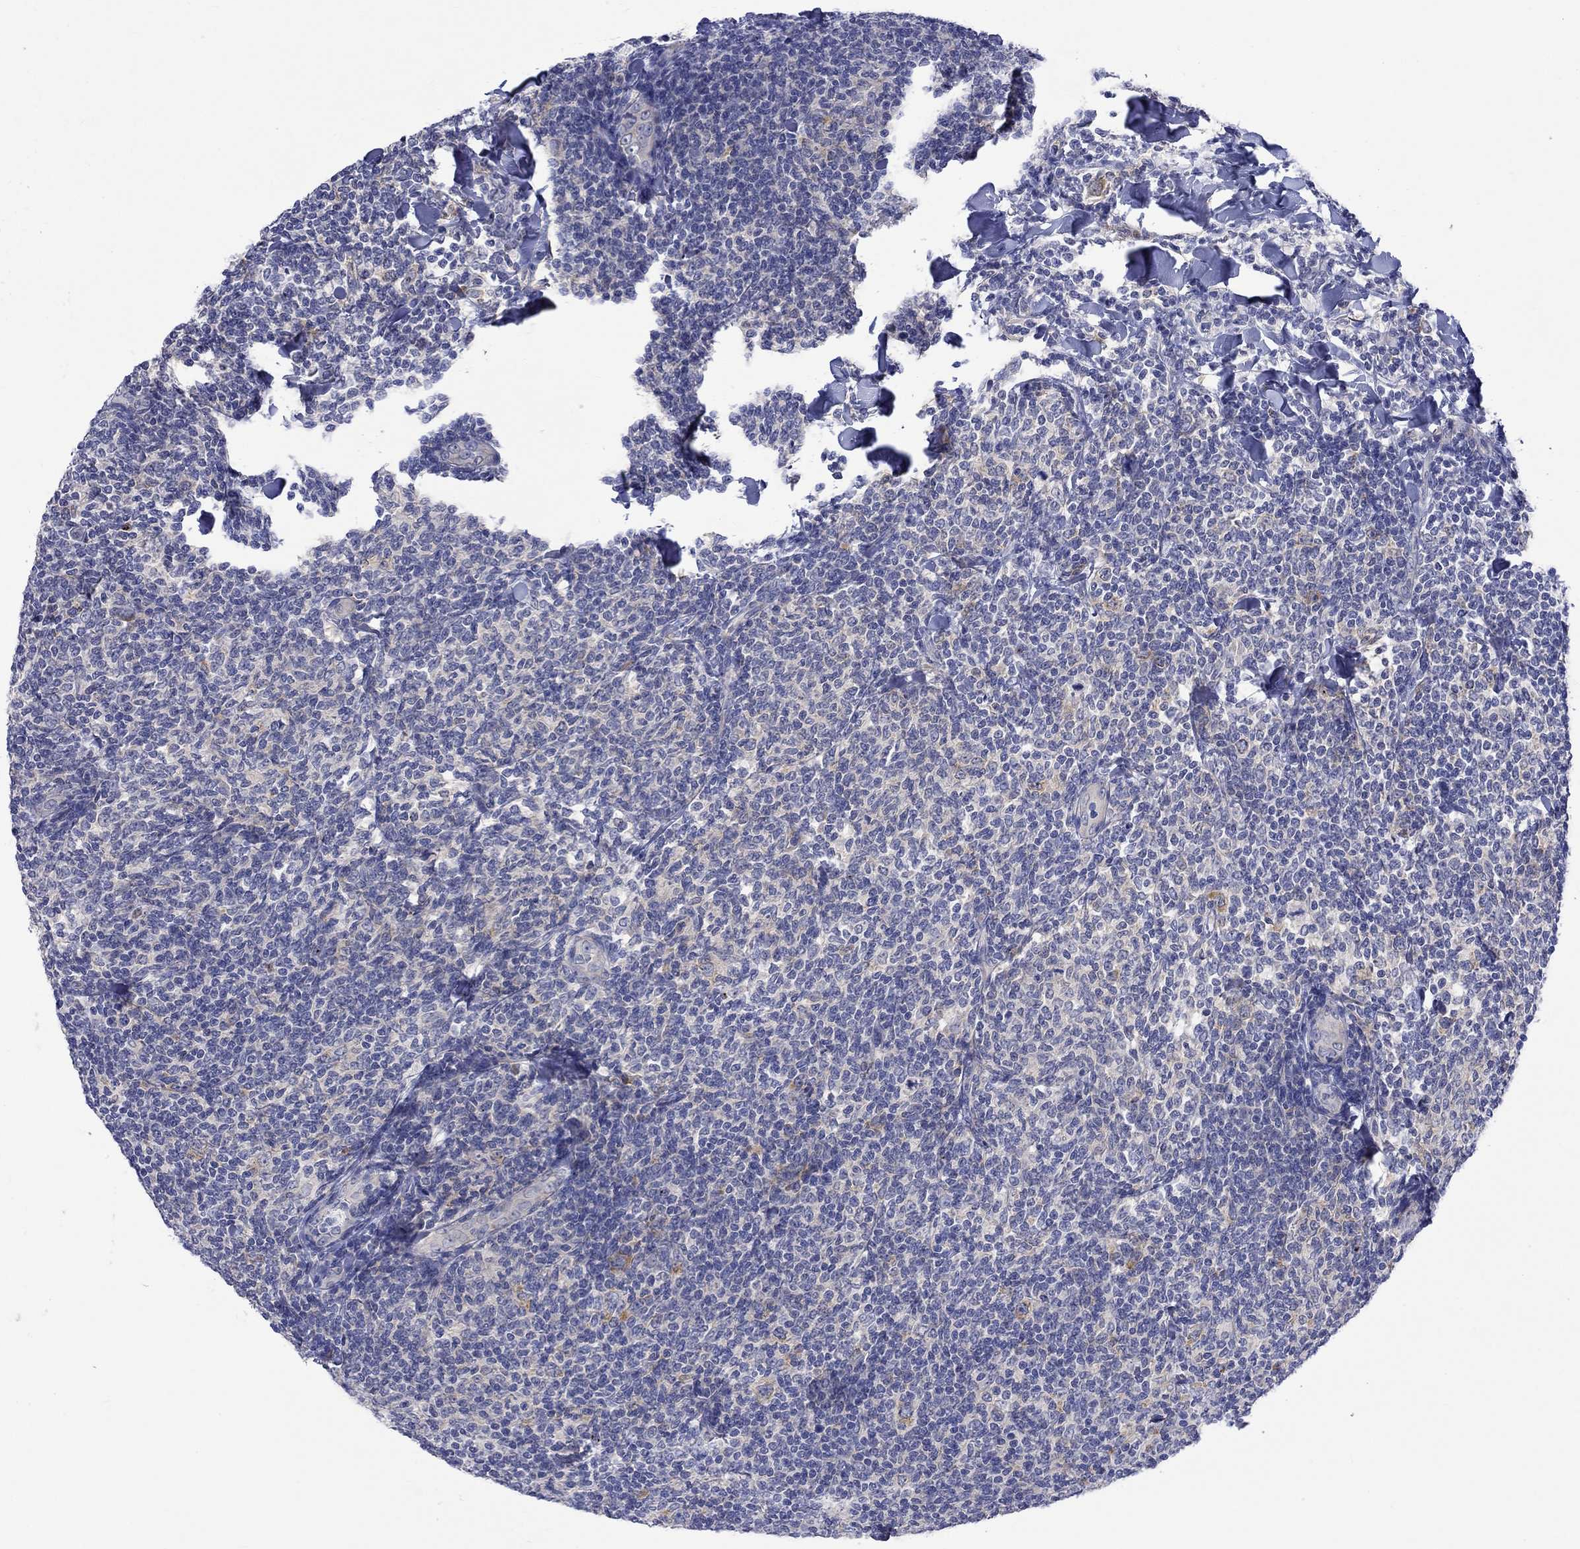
{"staining": {"intensity": "negative", "quantity": "none", "location": "none"}, "tissue": "lymphoma", "cell_type": "Tumor cells", "image_type": "cancer", "snomed": [{"axis": "morphology", "description": "Malignant lymphoma, non-Hodgkin's type, Low grade"}, {"axis": "topography", "description": "Lymph node"}], "caption": "Immunohistochemical staining of low-grade malignant lymphoma, non-Hodgkin's type exhibits no significant positivity in tumor cells. The staining was performed using DAB (3,3'-diaminobenzidine) to visualize the protein expression in brown, while the nuclei were stained in blue with hematoxylin (Magnification: 20x).", "gene": "CERS1", "patient": {"sex": "female", "age": 56}}